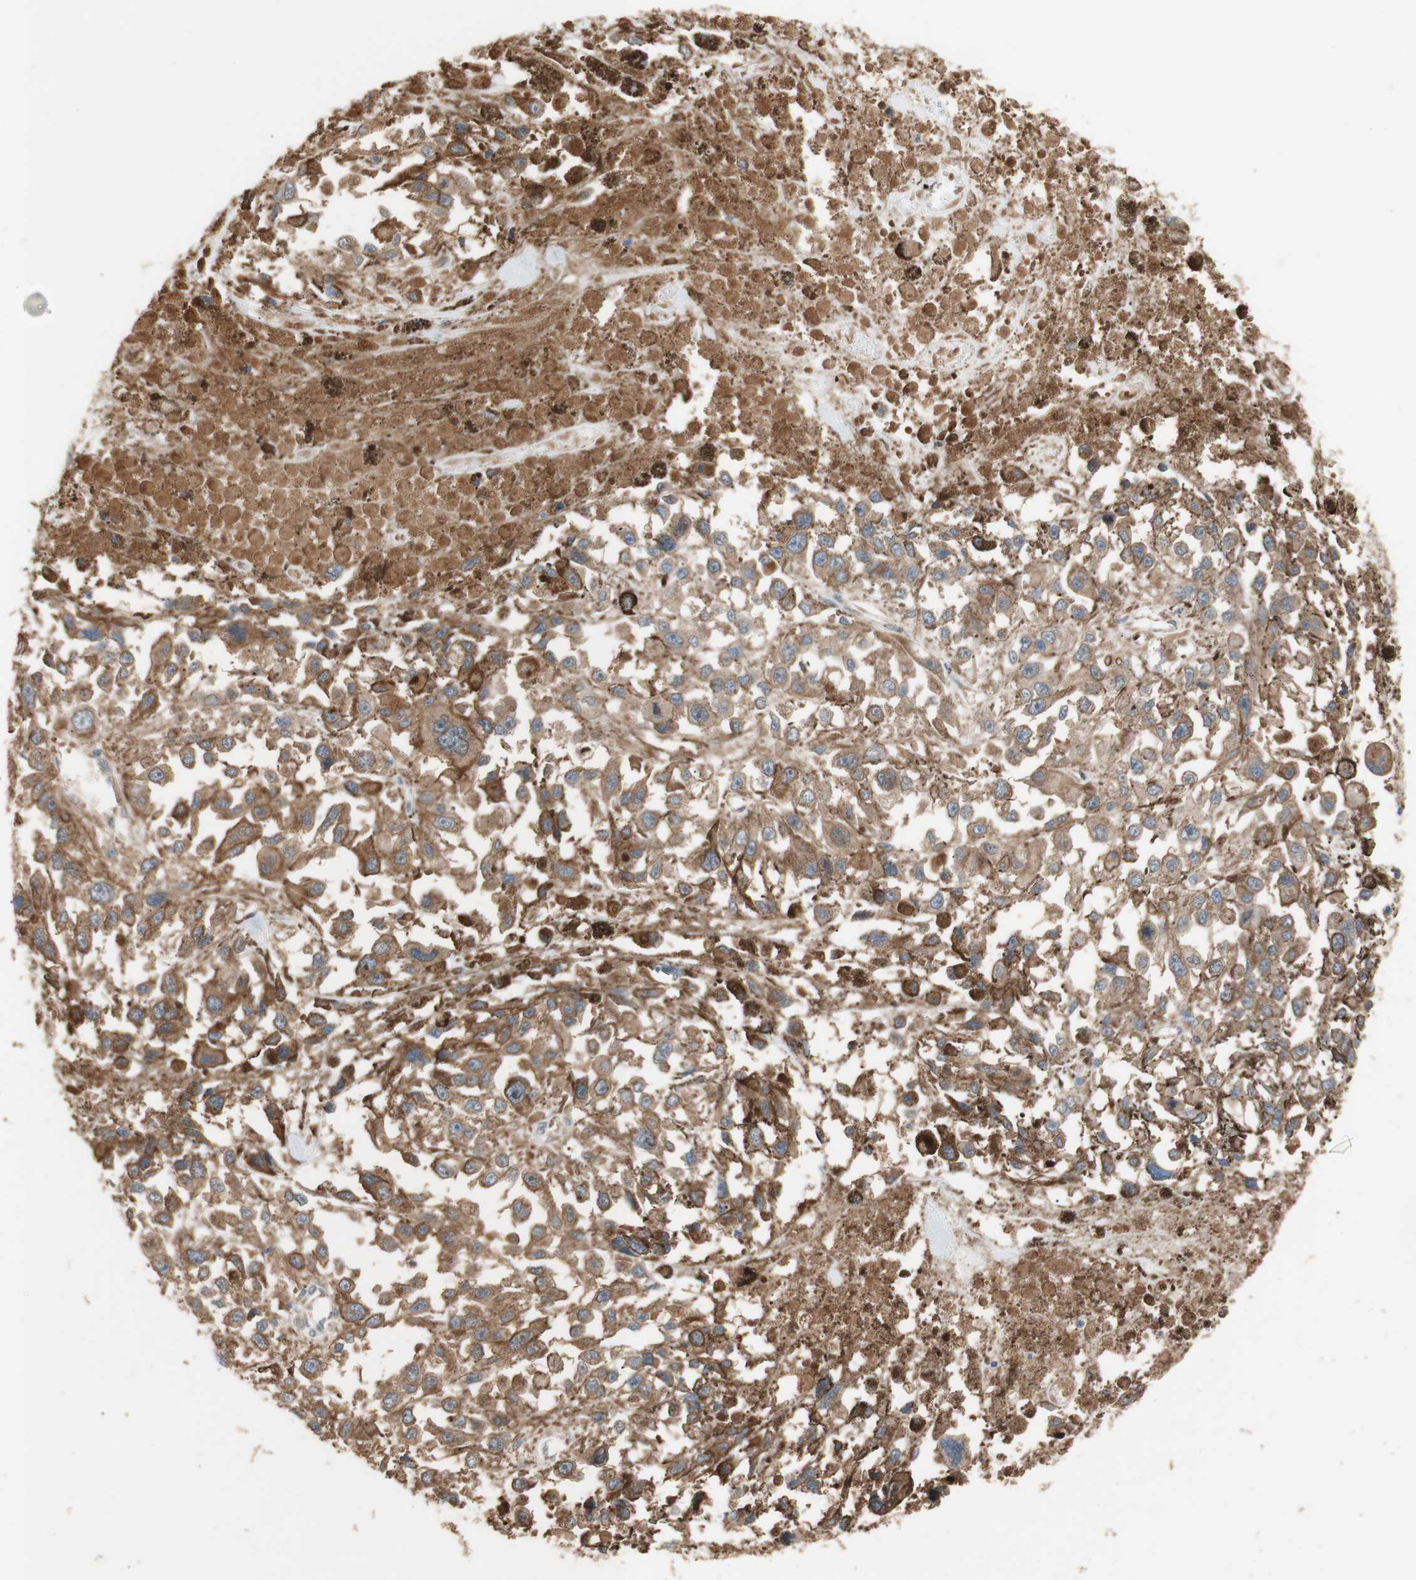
{"staining": {"intensity": "moderate", "quantity": ">75%", "location": "cytoplasmic/membranous"}, "tissue": "melanoma", "cell_type": "Tumor cells", "image_type": "cancer", "snomed": [{"axis": "morphology", "description": "Malignant melanoma, Metastatic site"}, {"axis": "topography", "description": "Lymph node"}], "caption": "Malignant melanoma (metastatic site) was stained to show a protein in brown. There is medium levels of moderate cytoplasmic/membranous expression in approximately >75% of tumor cells.", "gene": "DYNLRB1", "patient": {"sex": "male", "age": 59}}